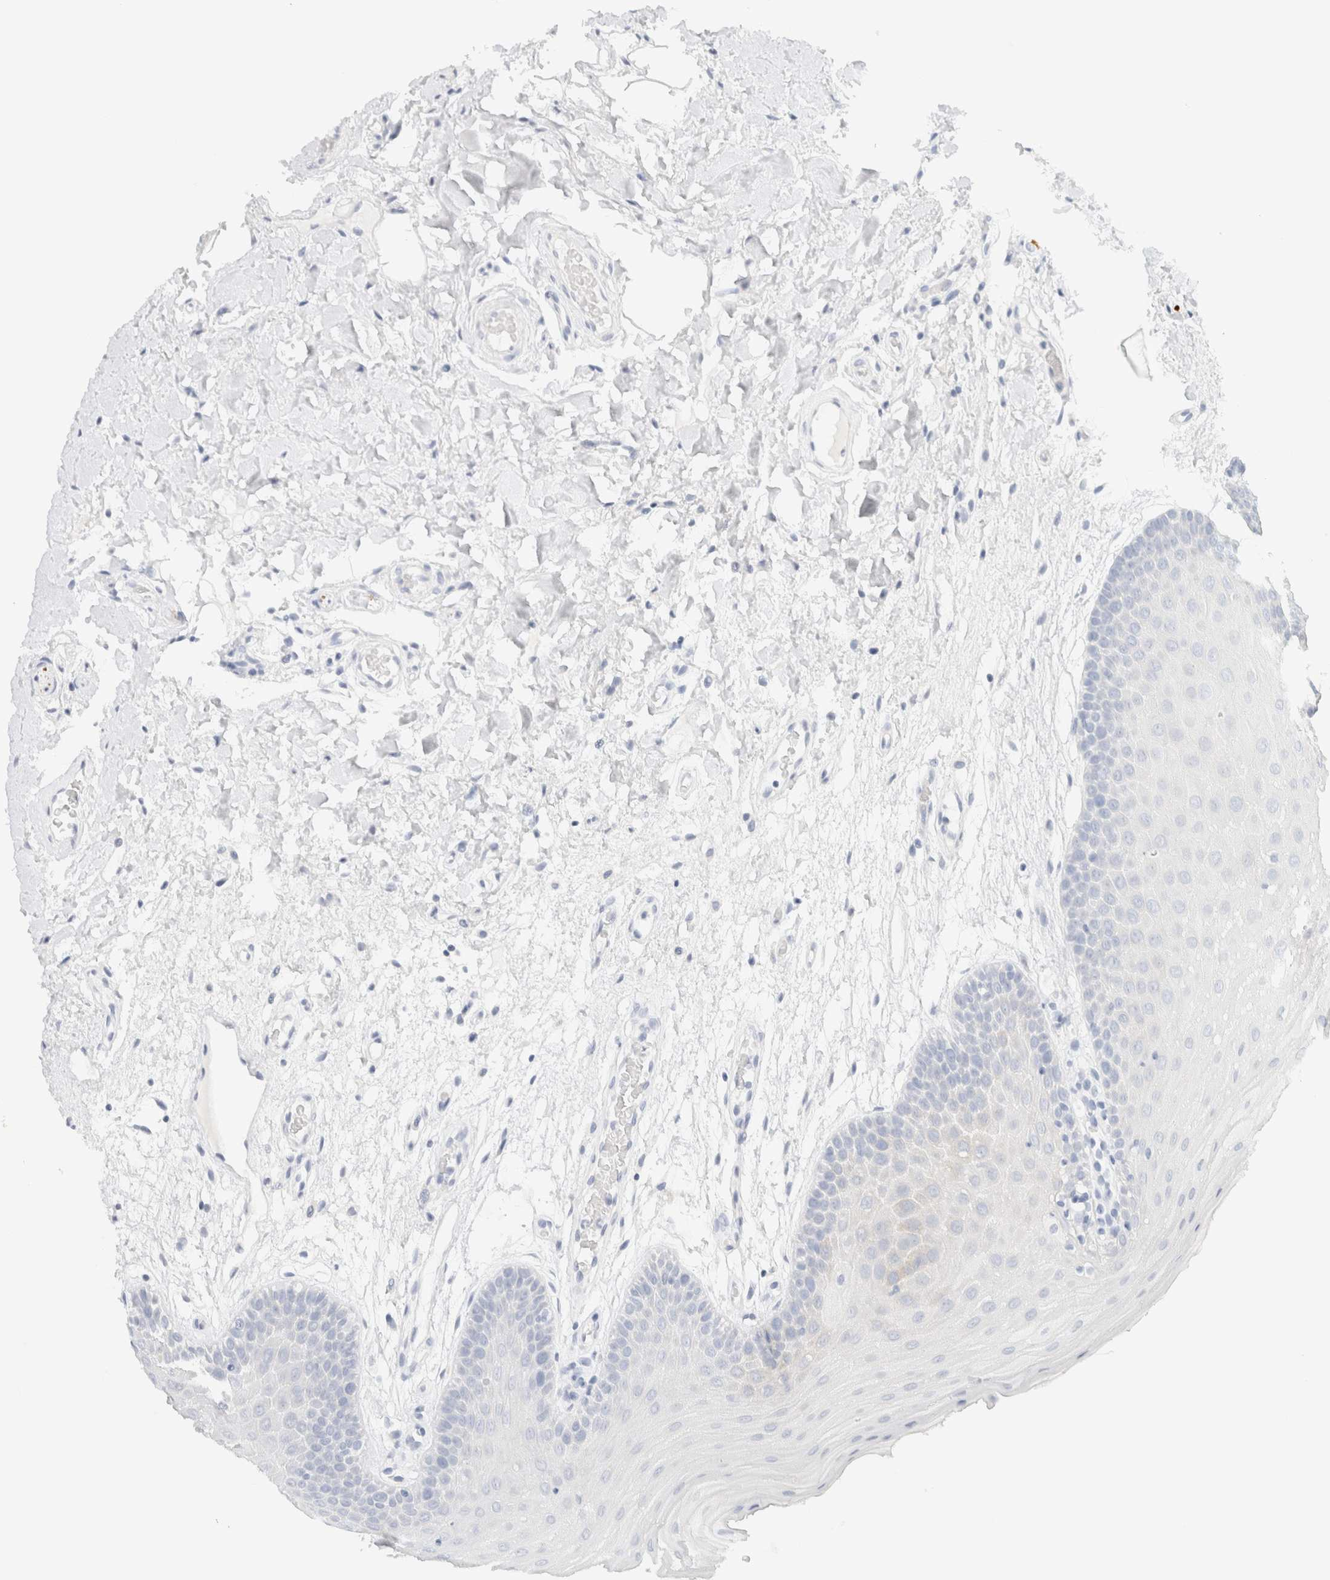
{"staining": {"intensity": "negative", "quantity": "none", "location": "none"}, "tissue": "oral mucosa", "cell_type": "Squamous epithelial cells", "image_type": "normal", "snomed": [{"axis": "morphology", "description": "Normal tissue, NOS"}, {"axis": "morphology", "description": "Squamous cell carcinoma, NOS"}, {"axis": "topography", "description": "Oral tissue"}, {"axis": "topography", "description": "Head-Neck"}], "caption": "Immunohistochemistry (IHC) of unremarkable oral mucosa shows no expression in squamous epithelial cells.", "gene": "NEFM", "patient": {"sex": "male", "age": 71}}